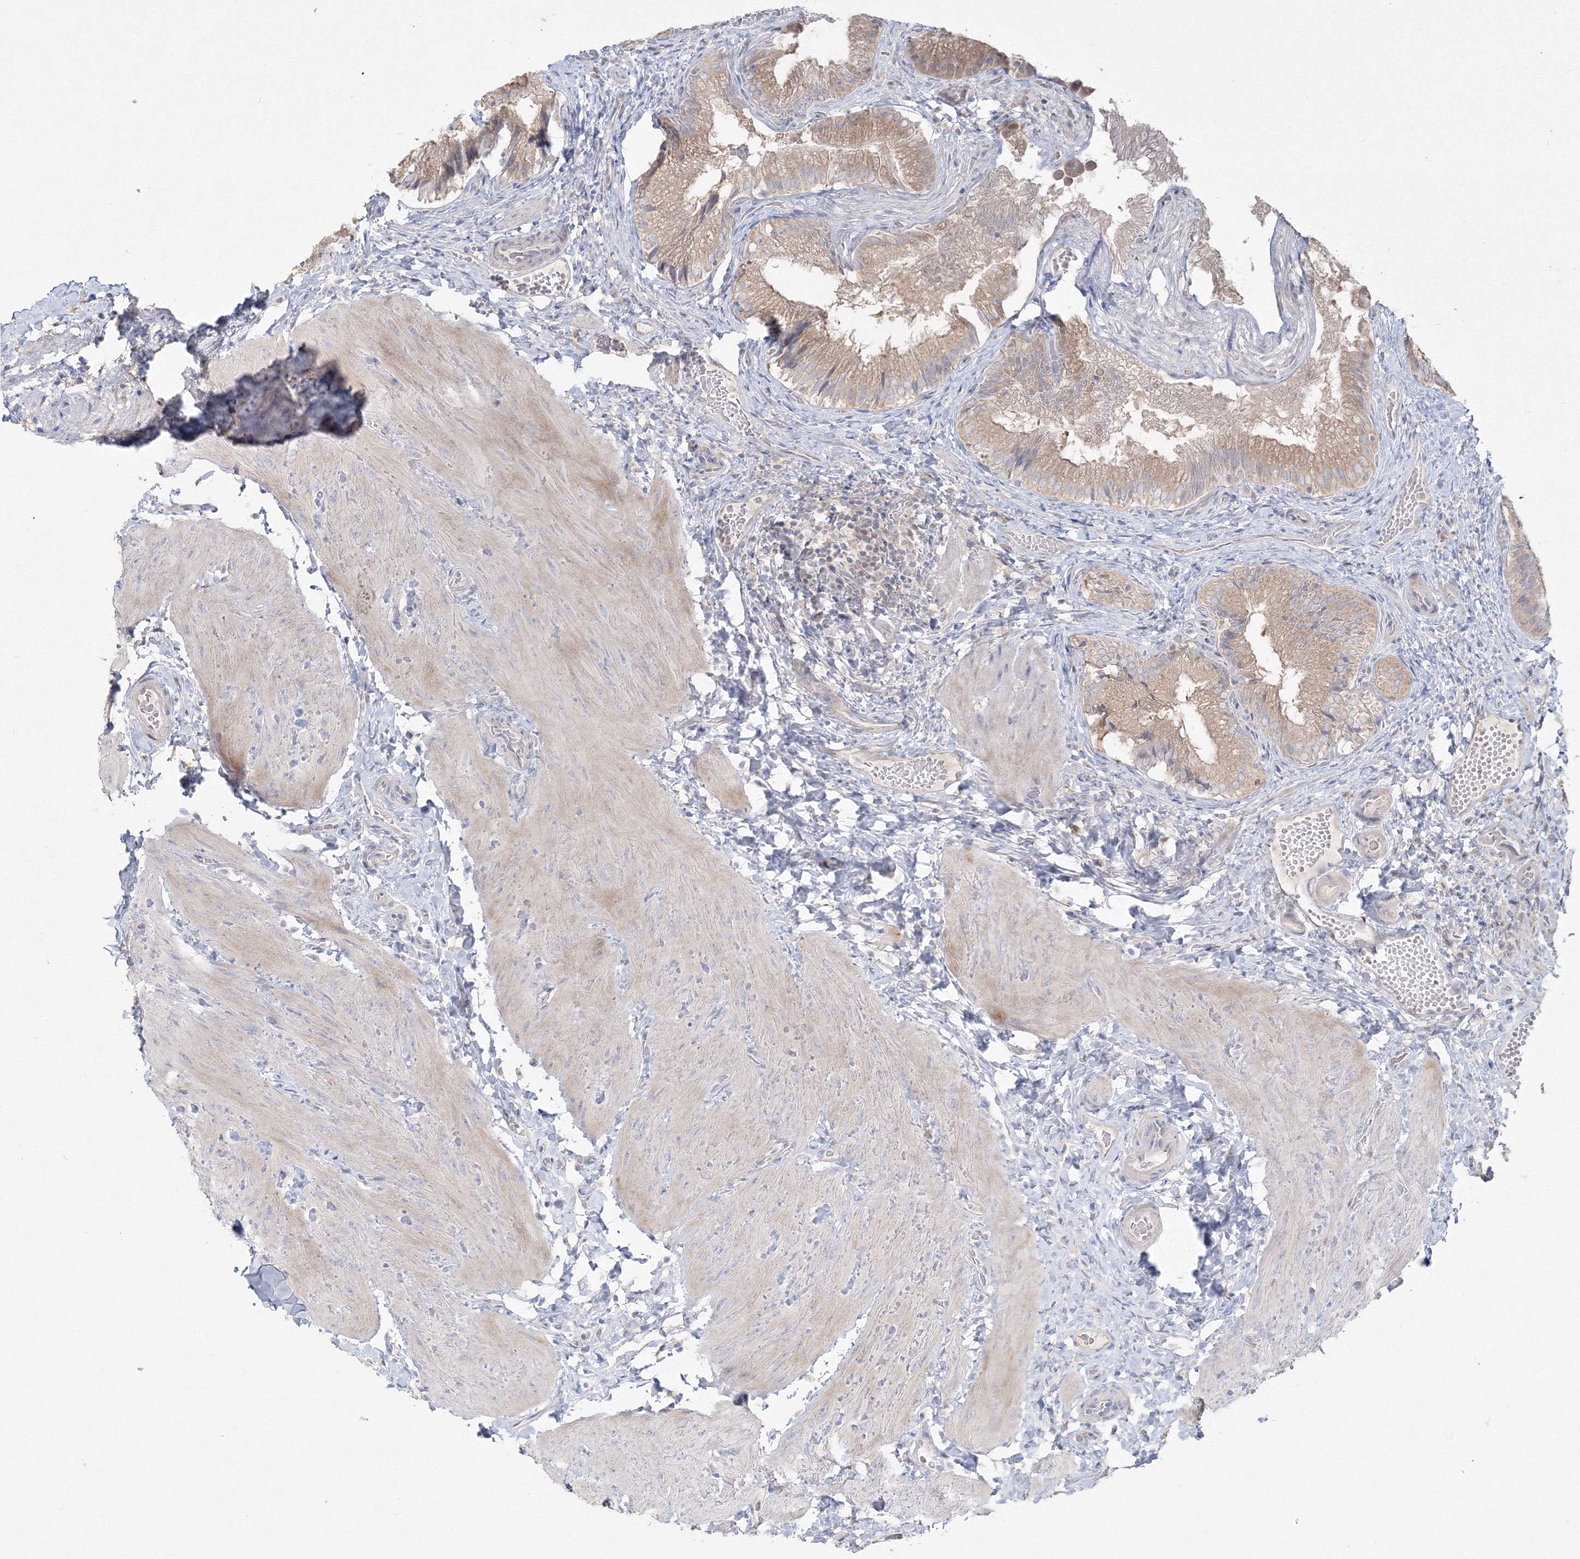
{"staining": {"intensity": "moderate", "quantity": ">75%", "location": "cytoplasmic/membranous"}, "tissue": "gallbladder", "cell_type": "Glandular cells", "image_type": "normal", "snomed": [{"axis": "morphology", "description": "Normal tissue, NOS"}, {"axis": "topography", "description": "Gallbladder"}], "caption": "Brown immunohistochemical staining in normal gallbladder reveals moderate cytoplasmic/membranous positivity in about >75% of glandular cells.", "gene": "FBXL8", "patient": {"sex": "female", "age": 30}}